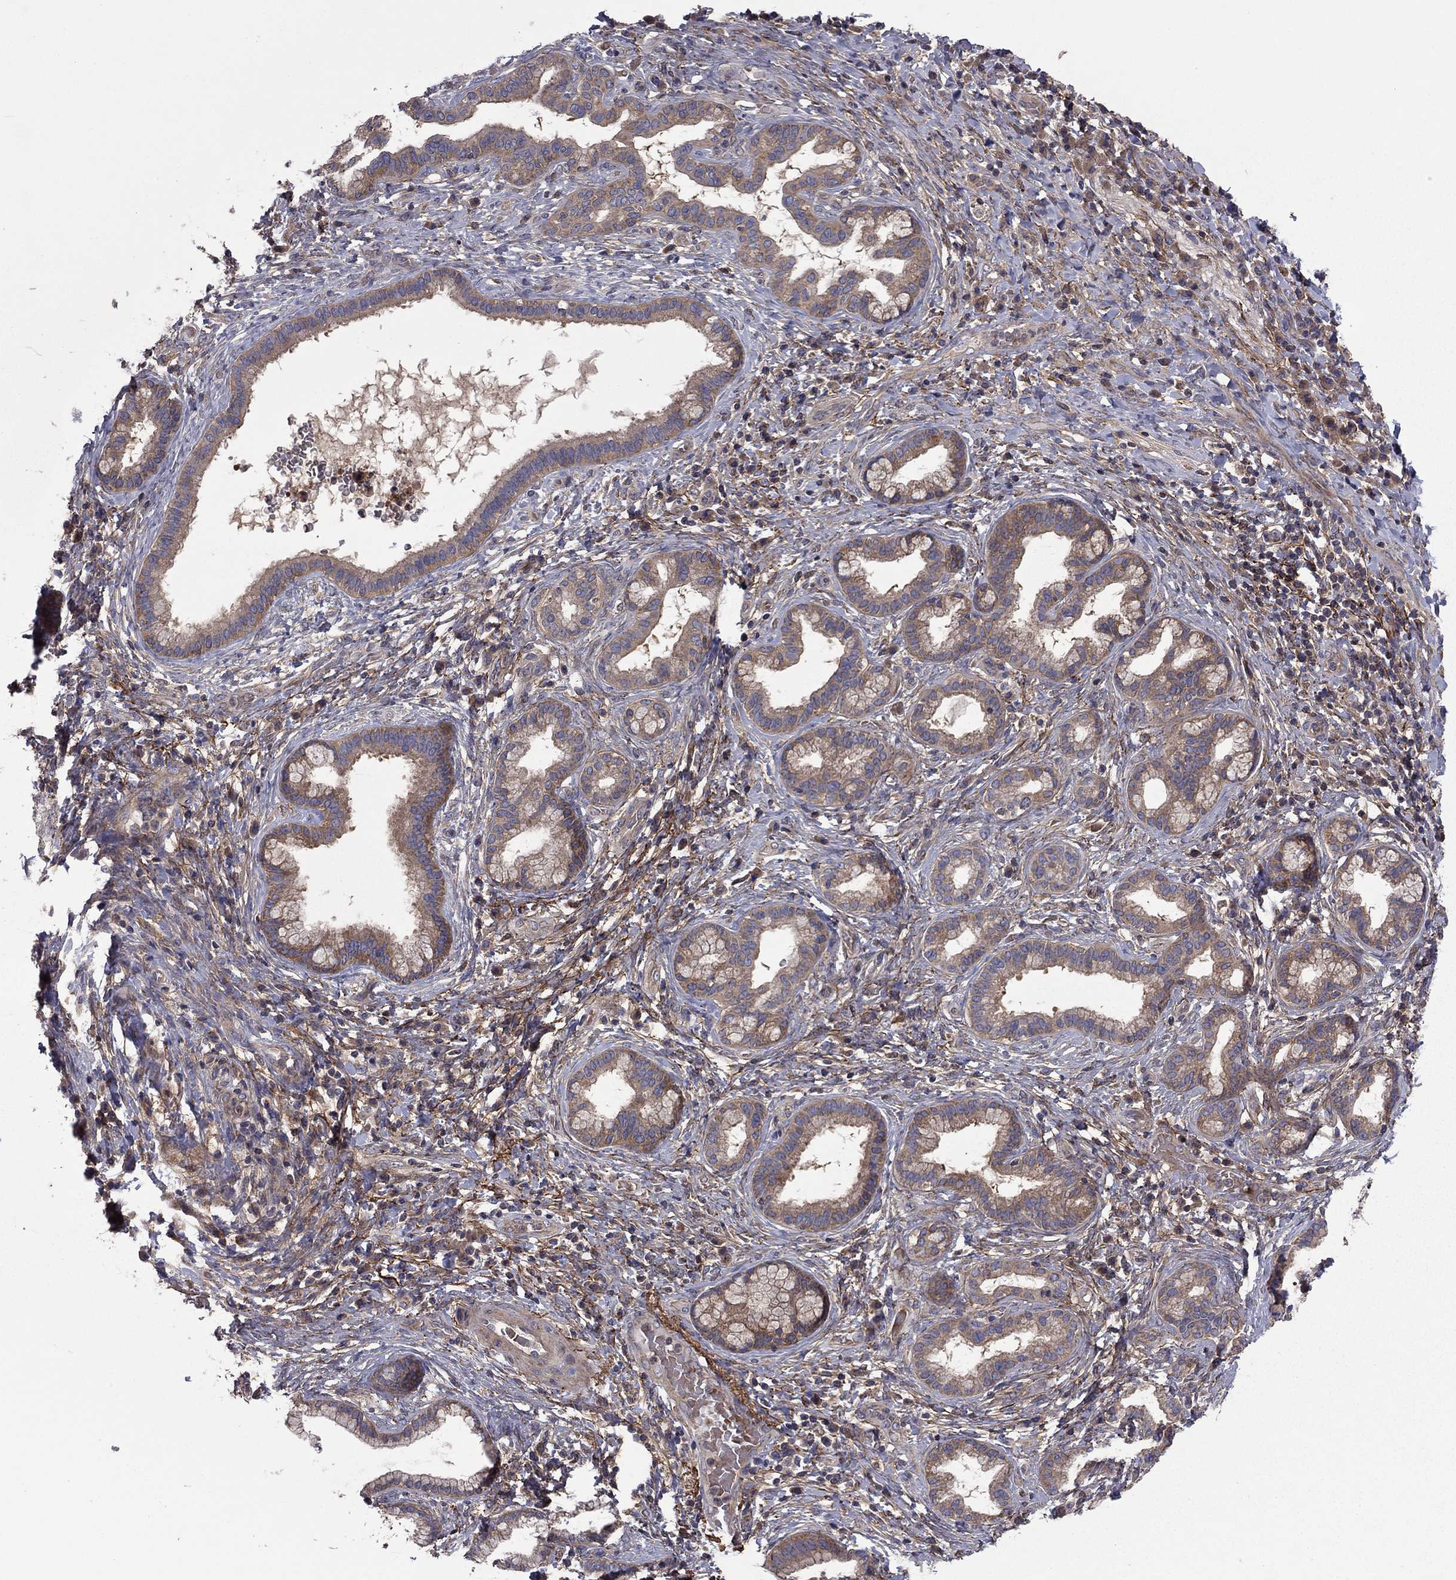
{"staining": {"intensity": "moderate", "quantity": ">75%", "location": "cytoplasmic/membranous"}, "tissue": "liver cancer", "cell_type": "Tumor cells", "image_type": "cancer", "snomed": [{"axis": "morphology", "description": "Cholangiocarcinoma"}, {"axis": "topography", "description": "Liver"}], "caption": "Immunohistochemistry (DAB) staining of human liver cancer reveals moderate cytoplasmic/membranous protein positivity in approximately >75% of tumor cells. The protein is stained brown, and the nuclei are stained in blue (DAB IHC with brightfield microscopy, high magnification).", "gene": "RNF123", "patient": {"sex": "female", "age": 73}}